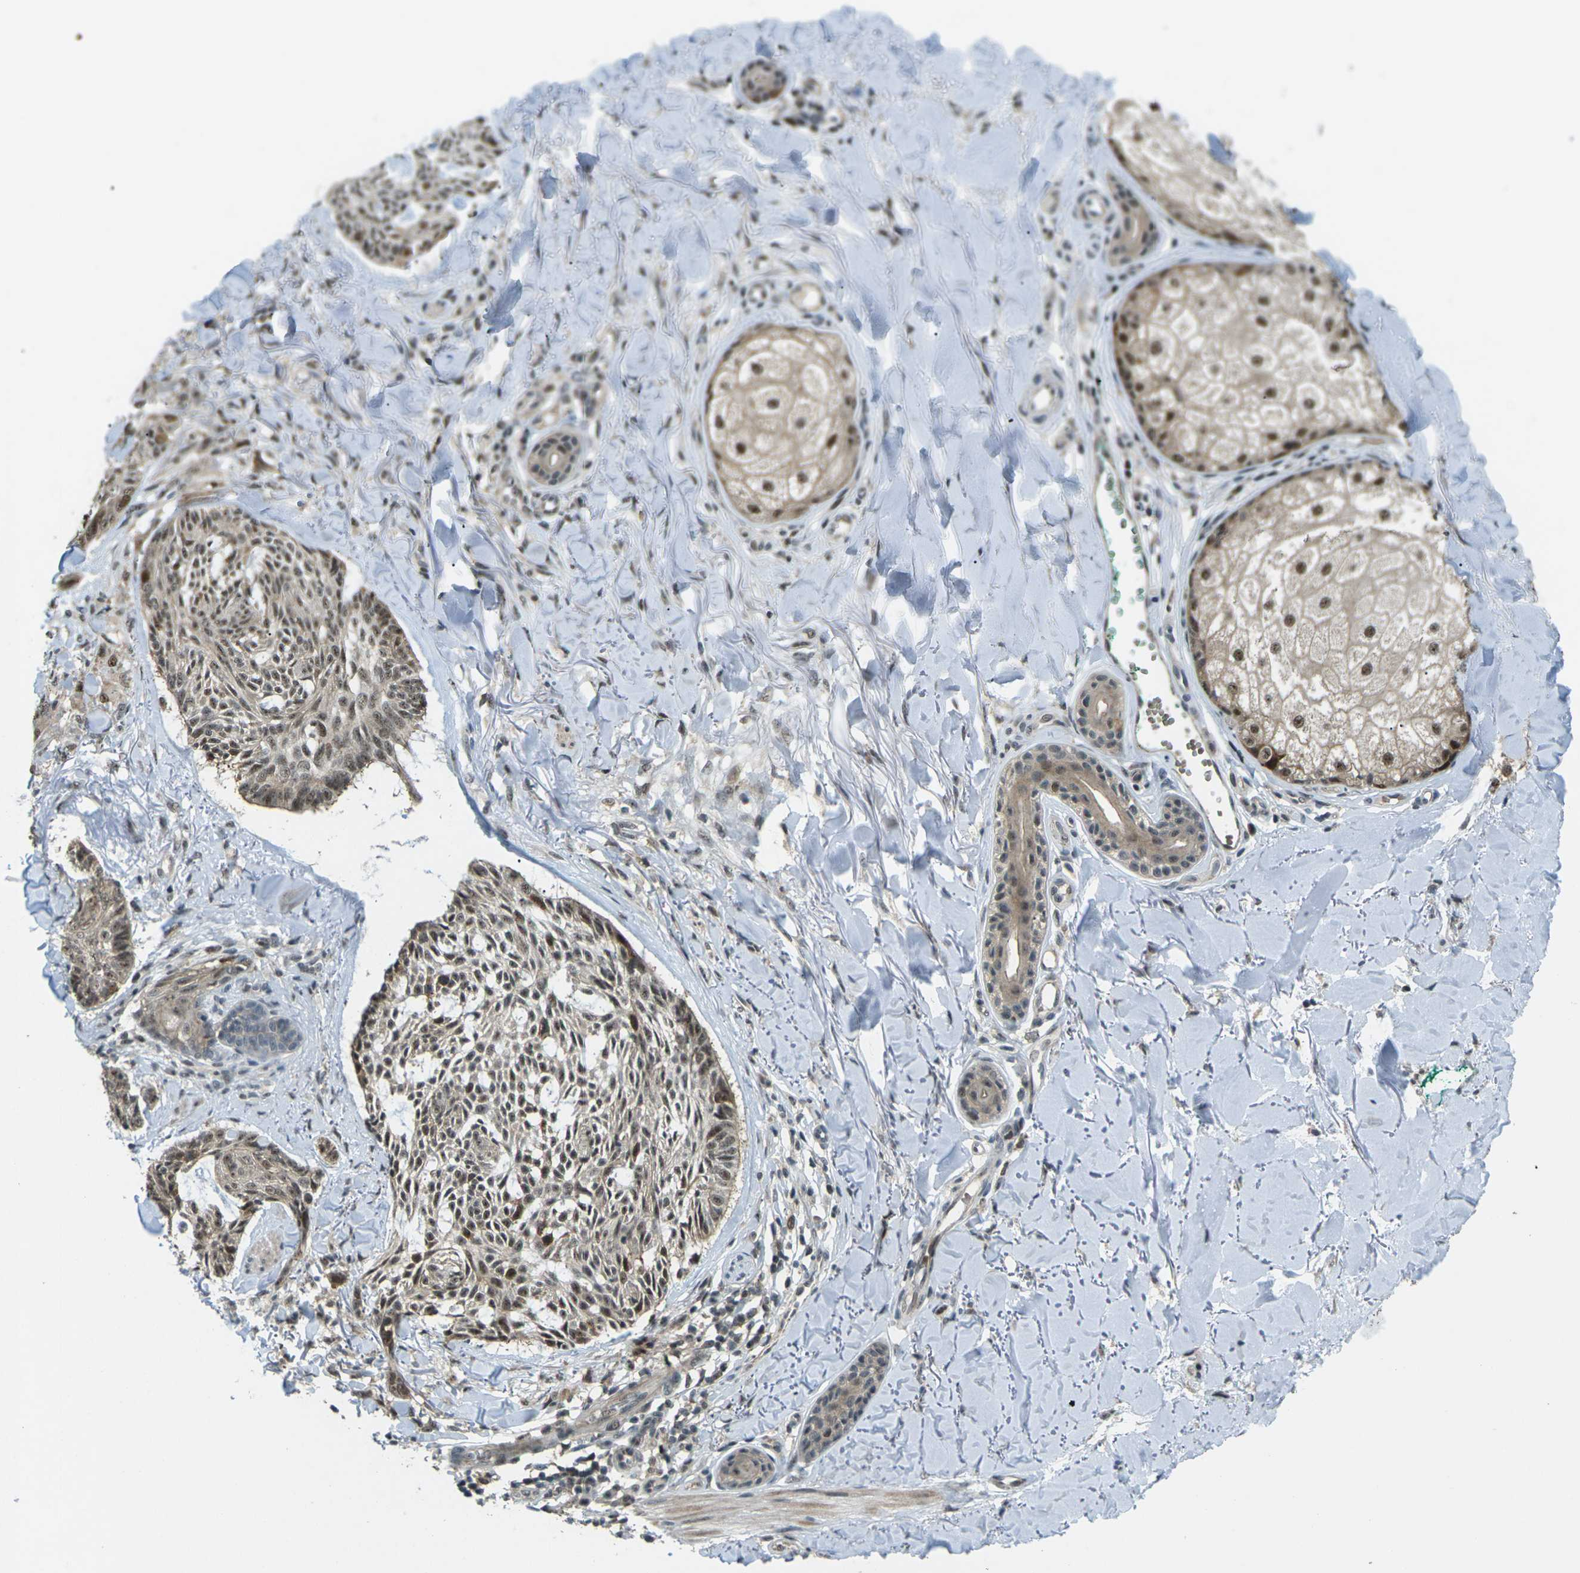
{"staining": {"intensity": "moderate", "quantity": ">75%", "location": "cytoplasmic/membranous,nuclear"}, "tissue": "skin cancer", "cell_type": "Tumor cells", "image_type": "cancer", "snomed": [{"axis": "morphology", "description": "Basal cell carcinoma"}, {"axis": "topography", "description": "Skin"}], "caption": "Immunohistochemical staining of human basal cell carcinoma (skin) exhibits medium levels of moderate cytoplasmic/membranous and nuclear expression in approximately >75% of tumor cells.", "gene": "UBE2S", "patient": {"sex": "male", "age": 43}}